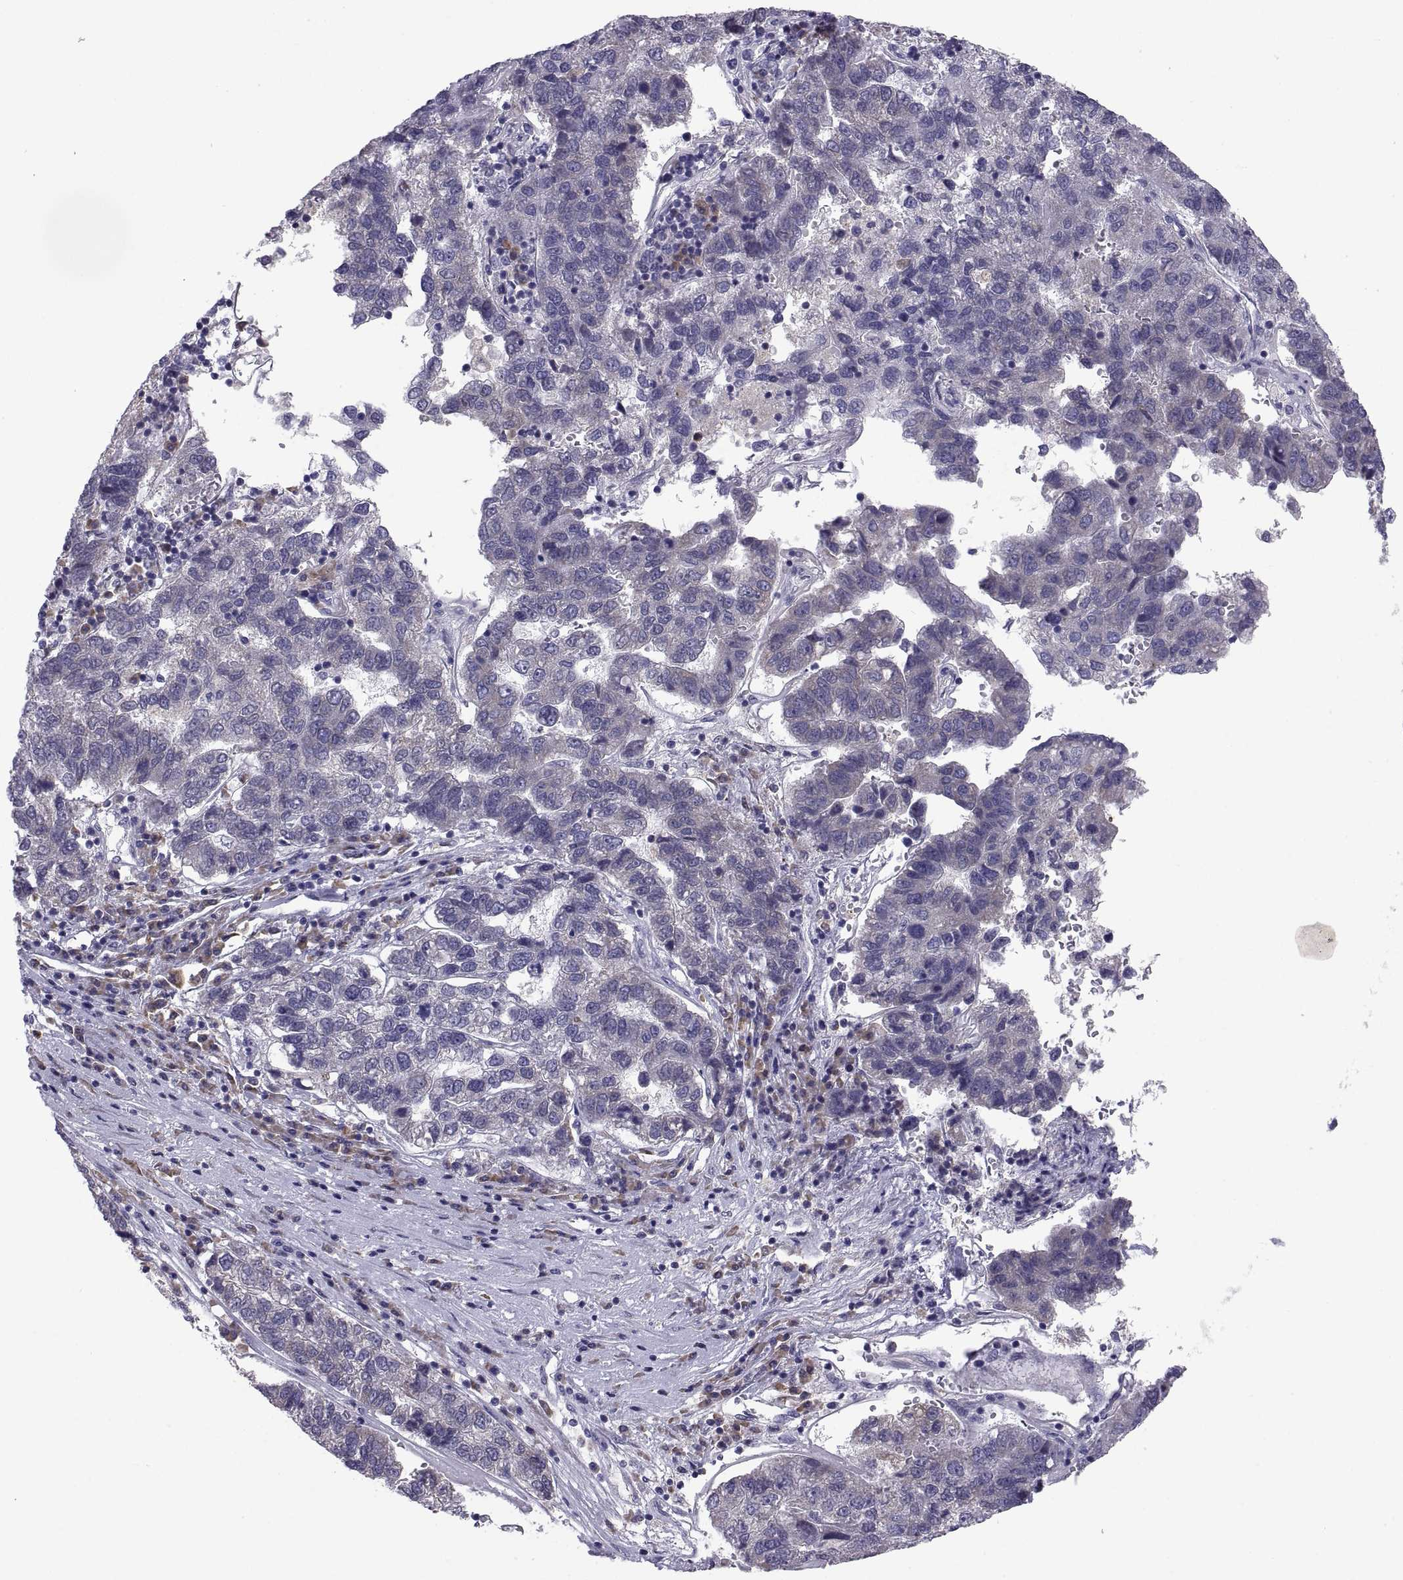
{"staining": {"intensity": "negative", "quantity": "none", "location": "none"}, "tissue": "pancreatic cancer", "cell_type": "Tumor cells", "image_type": "cancer", "snomed": [{"axis": "morphology", "description": "Adenocarcinoma, NOS"}, {"axis": "topography", "description": "Pancreas"}], "caption": "A photomicrograph of adenocarcinoma (pancreatic) stained for a protein demonstrates no brown staining in tumor cells.", "gene": "PKP1", "patient": {"sex": "female", "age": 61}}